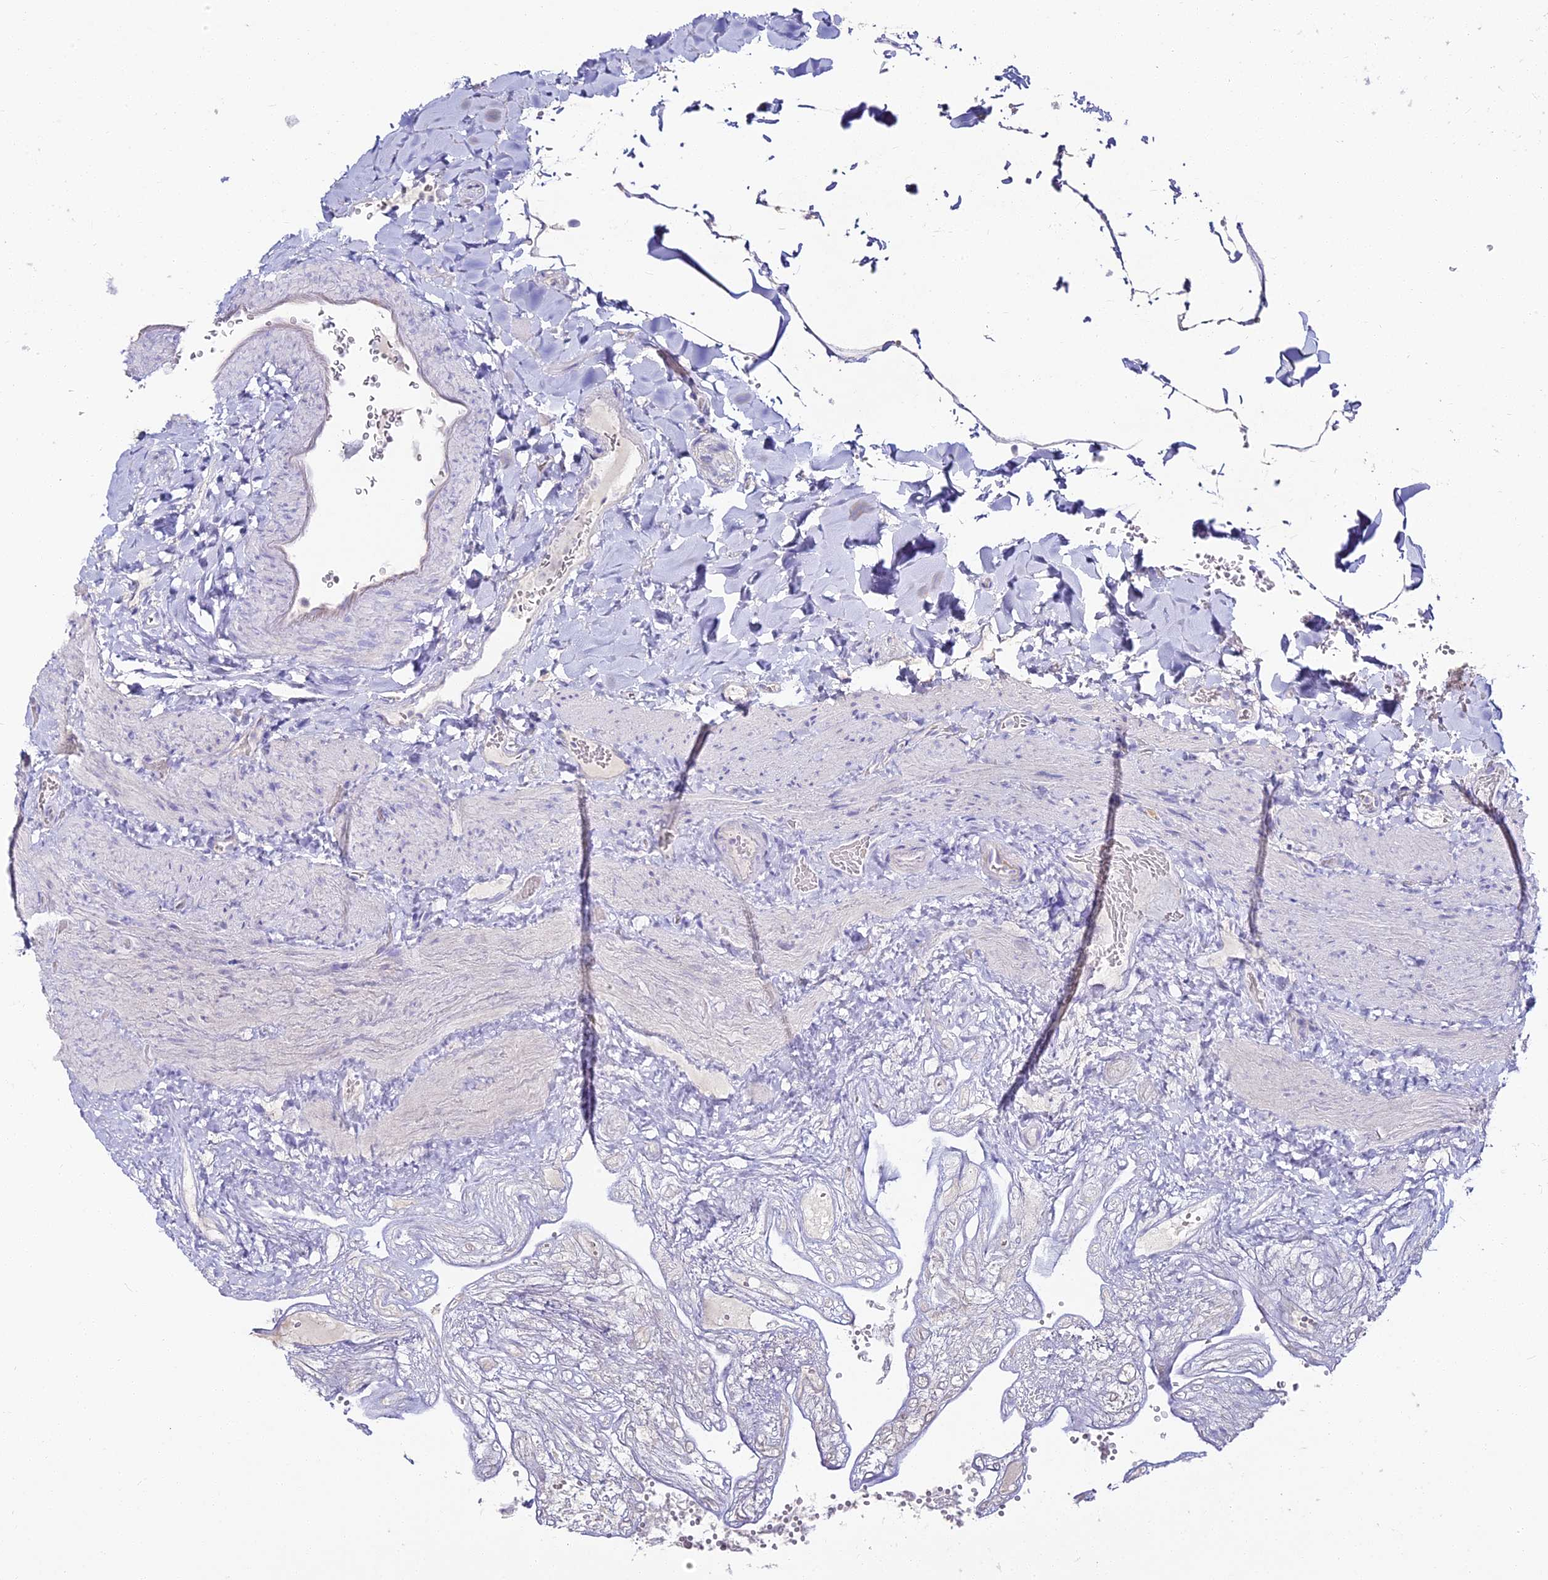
{"staining": {"intensity": "negative", "quantity": "none", "location": "none"}, "tissue": "gallbladder", "cell_type": "Glandular cells", "image_type": "normal", "snomed": [{"axis": "morphology", "description": "Normal tissue, NOS"}, {"axis": "topography", "description": "Gallbladder"}], "caption": "Immunohistochemical staining of unremarkable human gallbladder demonstrates no significant expression in glandular cells. The staining is performed using DAB (3,3'-diaminobenzidine) brown chromogen with nuclei counter-stained in using hematoxylin.", "gene": "ALPG", "patient": {"sex": "female", "age": 30}}